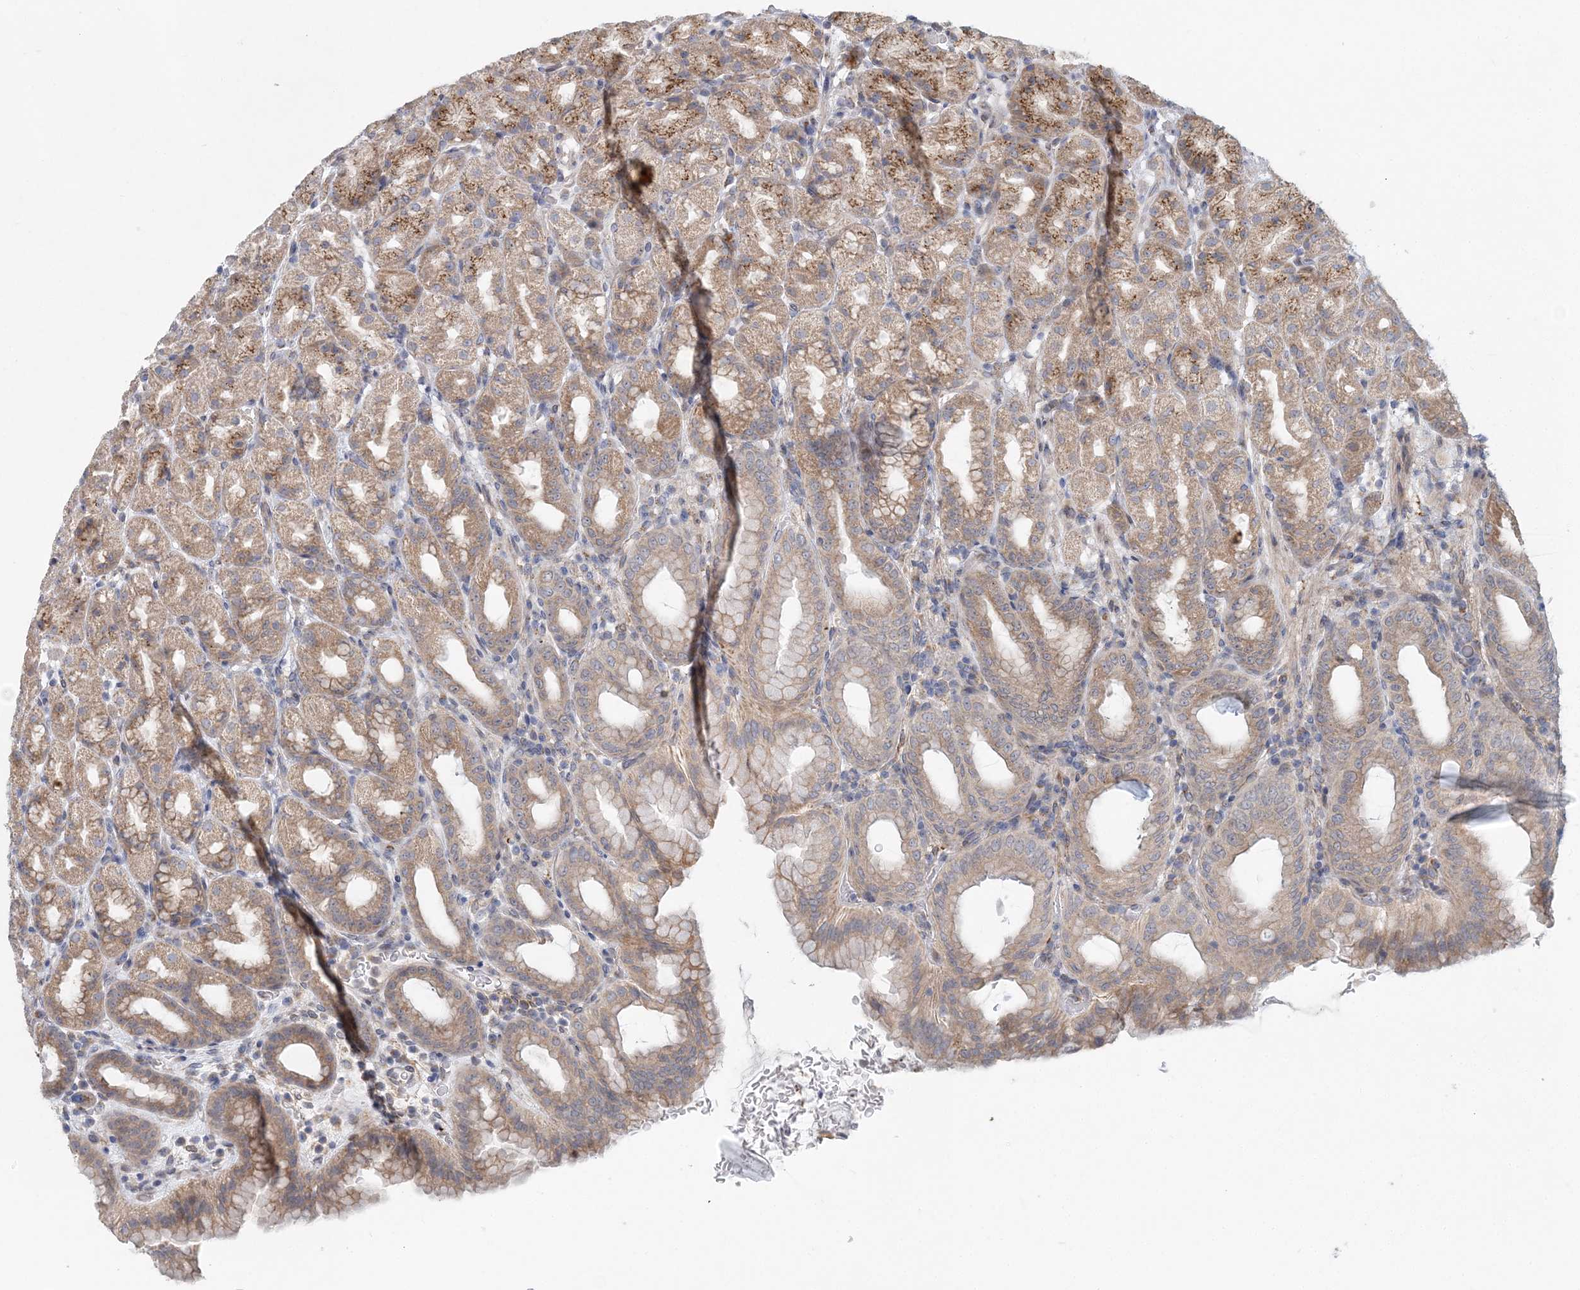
{"staining": {"intensity": "moderate", "quantity": ">75%", "location": "cytoplasmic/membranous"}, "tissue": "stomach", "cell_type": "Glandular cells", "image_type": "normal", "snomed": [{"axis": "morphology", "description": "Normal tissue, NOS"}, {"axis": "topography", "description": "Stomach, upper"}], "caption": "Stomach was stained to show a protein in brown. There is medium levels of moderate cytoplasmic/membranous staining in about >75% of glandular cells. Immunohistochemistry stains the protein of interest in brown and the nuclei are stained blue.", "gene": "PCYOX1L", "patient": {"sex": "male", "age": 68}}